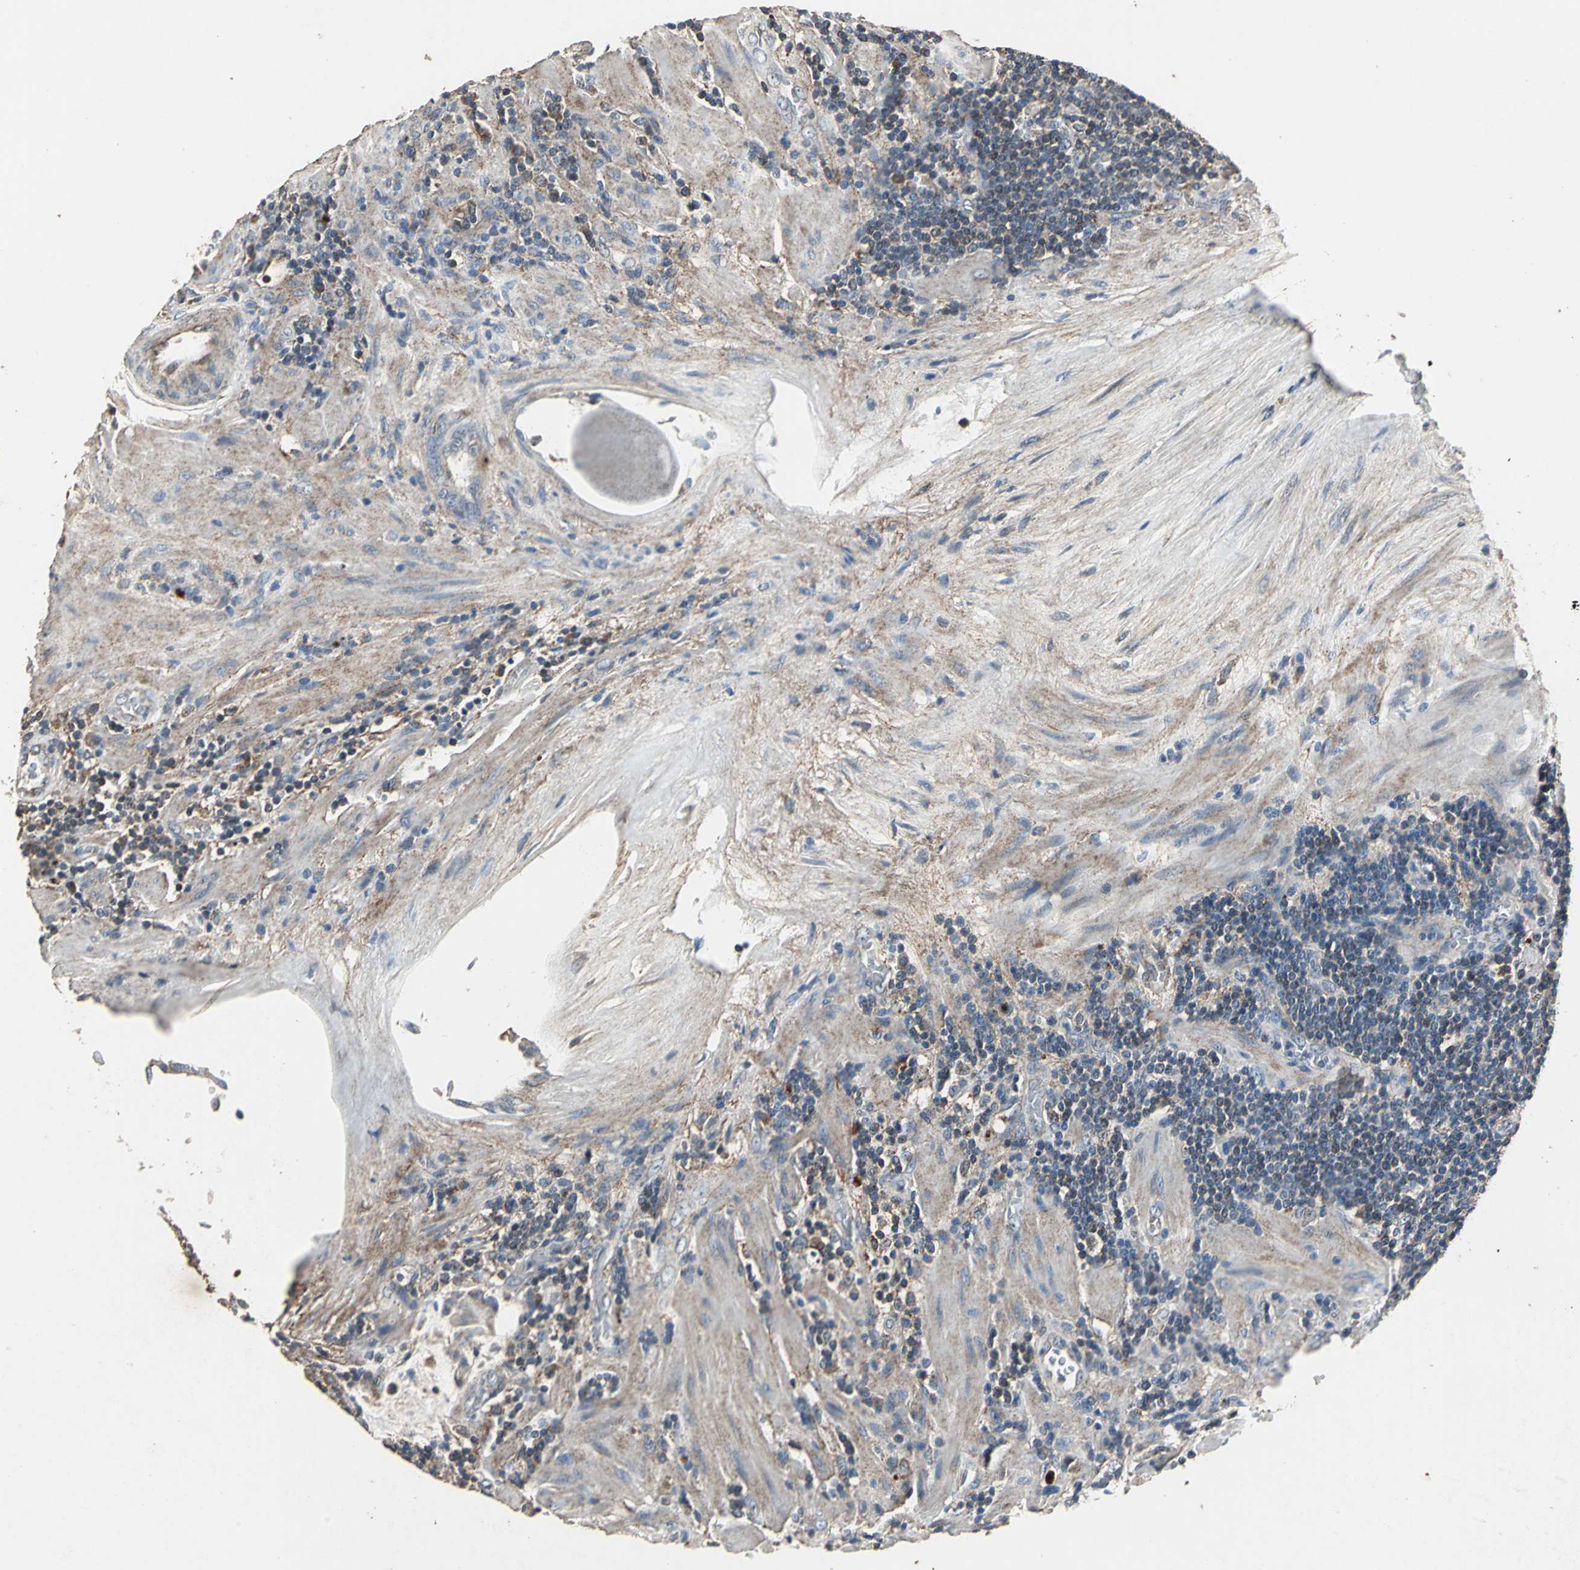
{"staining": {"intensity": "weak", "quantity": "25%-75%", "location": "cytoplasmic/membranous"}, "tissue": "prostate cancer", "cell_type": "Tumor cells", "image_type": "cancer", "snomed": [{"axis": "morphology", "description": "Adenocarcinoma, High grade"}, {"axis": "topography", "description": "Prostate"}], "caption": "Immunohistochemistry (IHC) image of neoplastic tissue: adenocarcinoma (high-grade) (prostate) stained using IHC demonstrates low levels of weak protein expression localized specifically in the cytoplasmic/membranous of tumor cells, appearing as a cytoplasmic/membranous brown color.", "gene": "DNAJB4", "patient": {"sex": "male", "age": 68}}